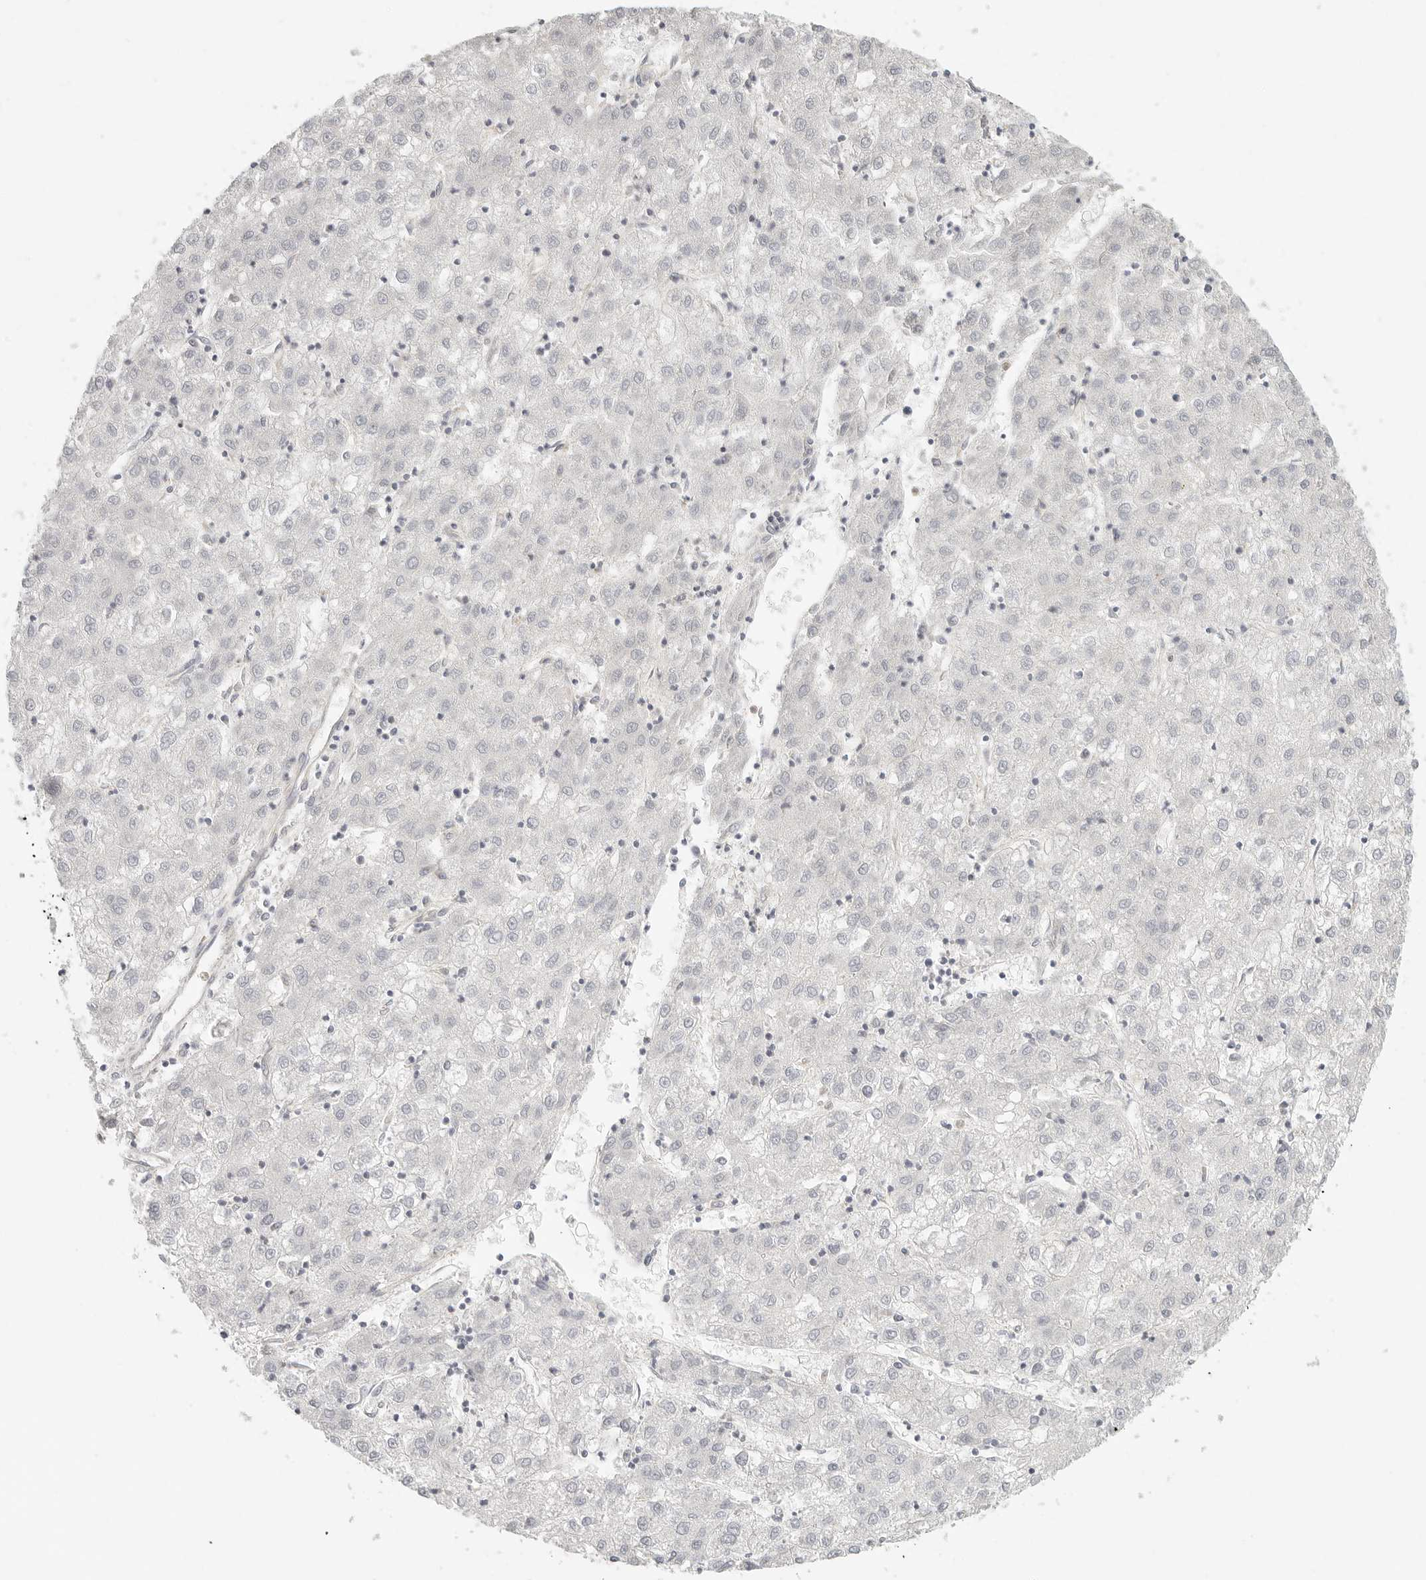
{"staining": {"intensity": "negative", "quantity": "none", "location": "none"}, "tissue": "liver cancer", "cell_type": "Tumor cells", "image_type": "cancer", "snomed": [{"axis": "morphology", "description": "Carcinoma, Hepatocellular, NOS"}, {"axis": "topography", "description": "Liver"}], "caption": "An immunohistochemistry (IHC) micrograph of liver cancer is shown. There is no staining in tumor cells of liver cancer.", "gene": "SLC25A26", "patient": {"sex": "male", "age": 72}}